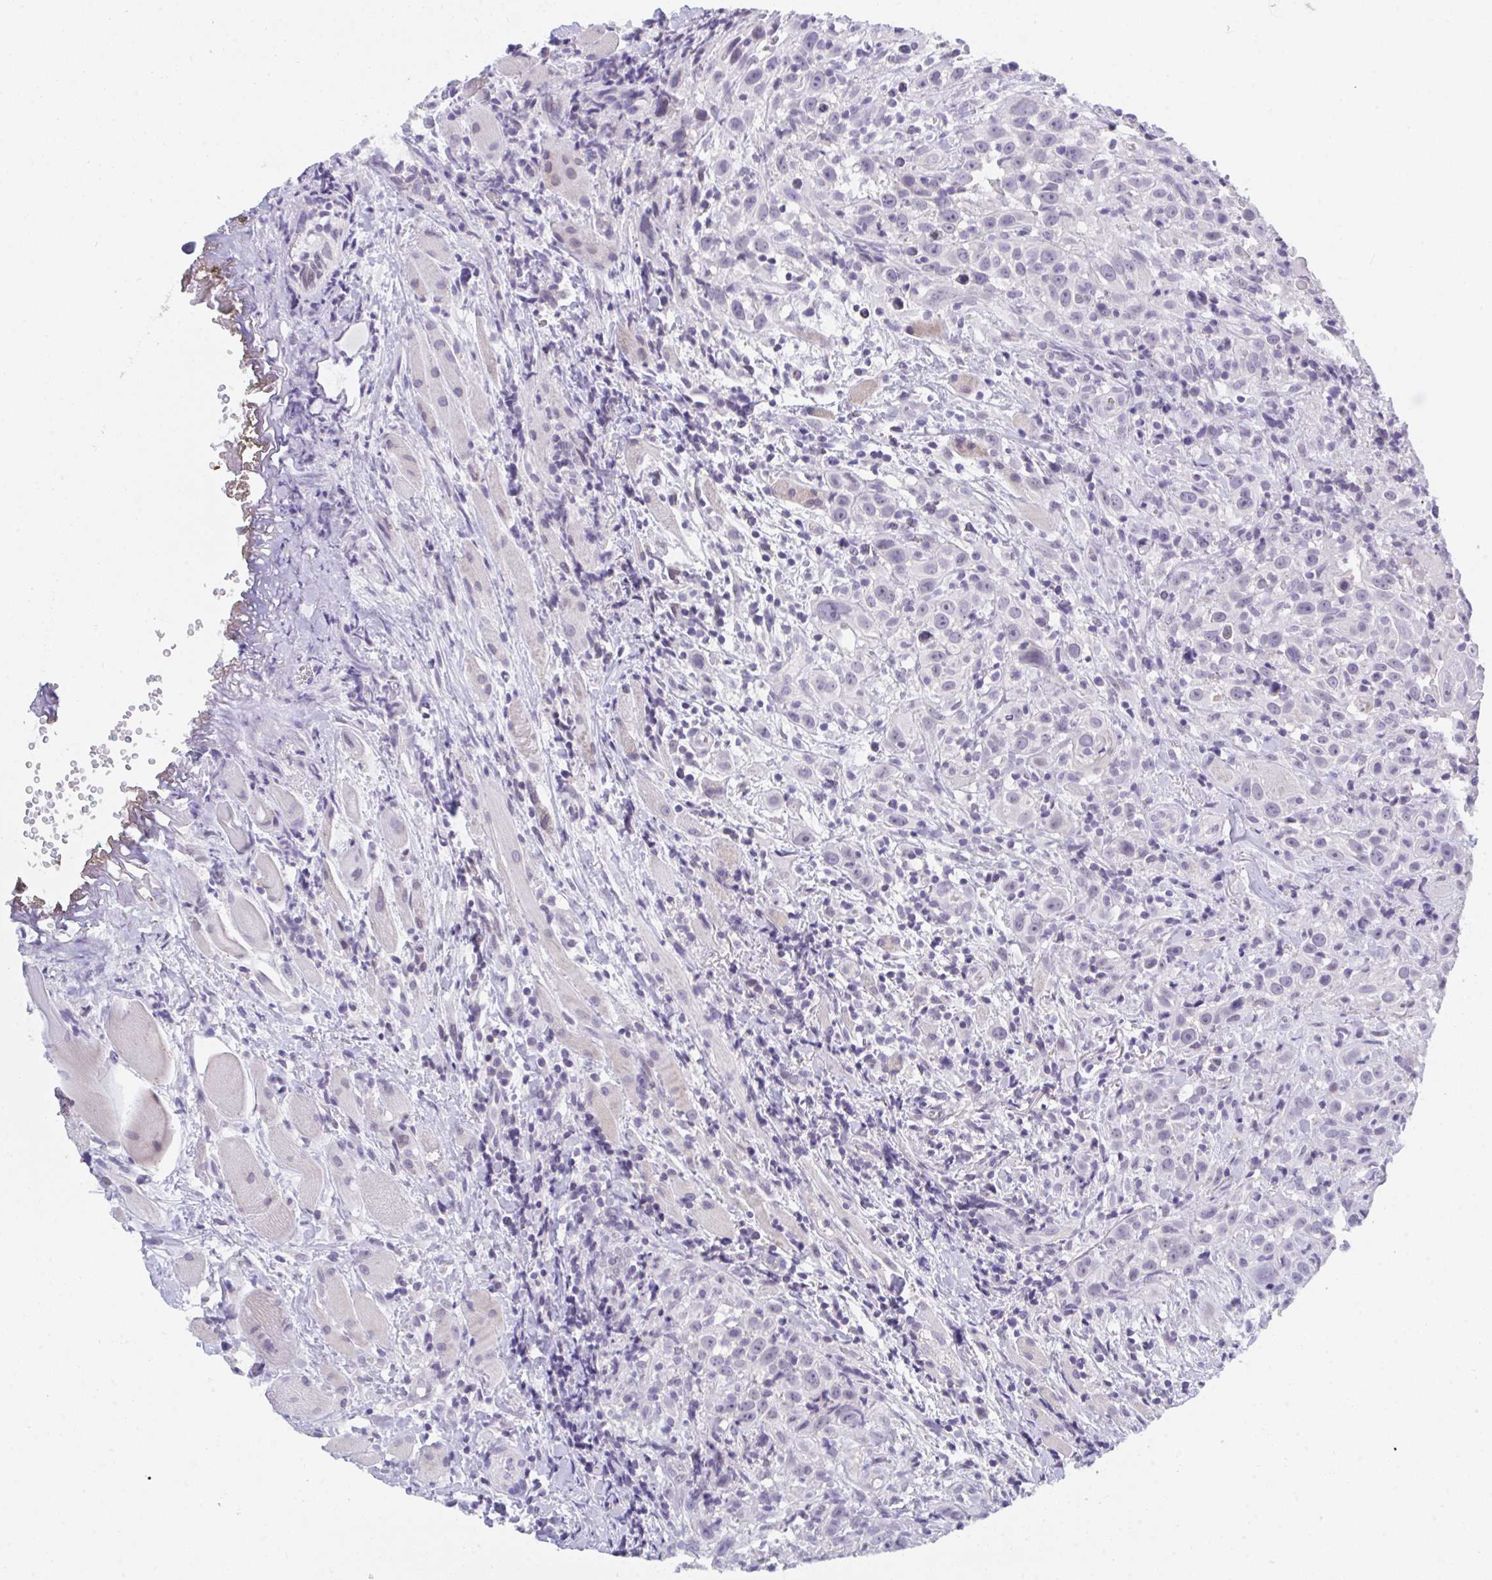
{"staining": {"intensity": "weak", "quantity": "<25%", "location": "nuclear"}, "tissue": "head and neck cancer", "cell_type": "Tumor cells", "image_type": "cancer", "snomed": [{"axis": "morphology", "description": "Squamous cell carcinoma, NOS"}, {"axis": "topography", "description": "Head-Neck"}], "caption": "IHC image of neoplastic tissue: human head and neck cancer (squamous cell carcinoma) stained with DAB (3,3'-diaminobenzidine) shows no significant protein expression in tumor cells. Nuclei are stained in blue.", "gene": "BMAL2", "patient": {"sex": "female", "age": 95}}